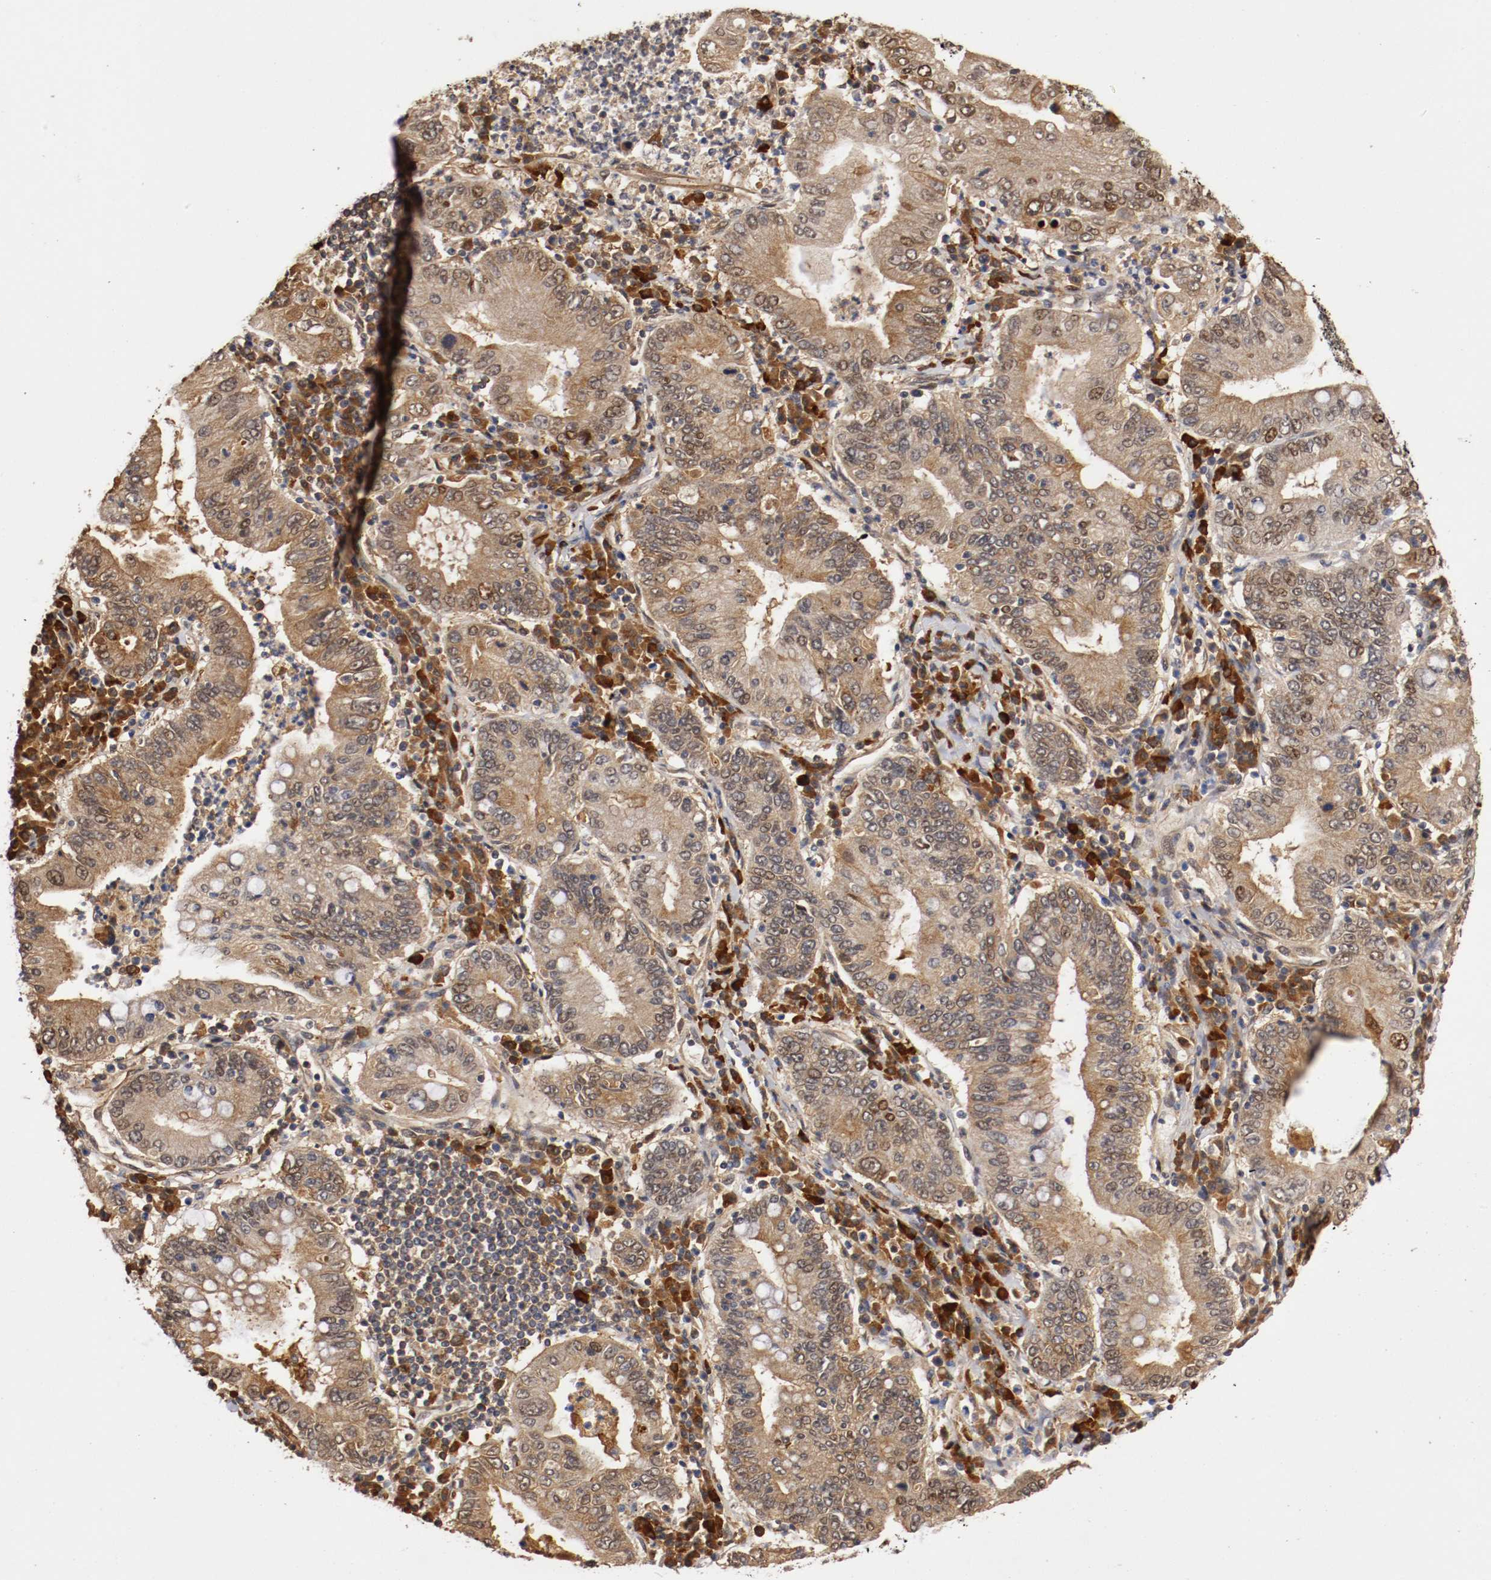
{"staining": {"intensity": "moderate", "quantity": ">75%", "location": "cytoplasmic/membranous,nuclear"}, "tissue": "stomach cancer", "cell_type": "Tumor cells", "image_type": "cancer", "snomed": [{"axis": "morphology", "description": "Normal tissue, NOS"}, {"axis": "morphology", "description": "Adenocarcinoma, NOS"}, {"axis": "topography", "description": "Esophagus"}, {"axis": "topography", "description": "Stomach, upper"}, {"axis": "topography", "description": "Peripheral nerve tissue"}], "caption": "Stomach cancer stained with a protein marker reveals moderate staining in tumor cells.", "gene": "DNMT3B", "patient": {"sex": "male", "age": 62}}